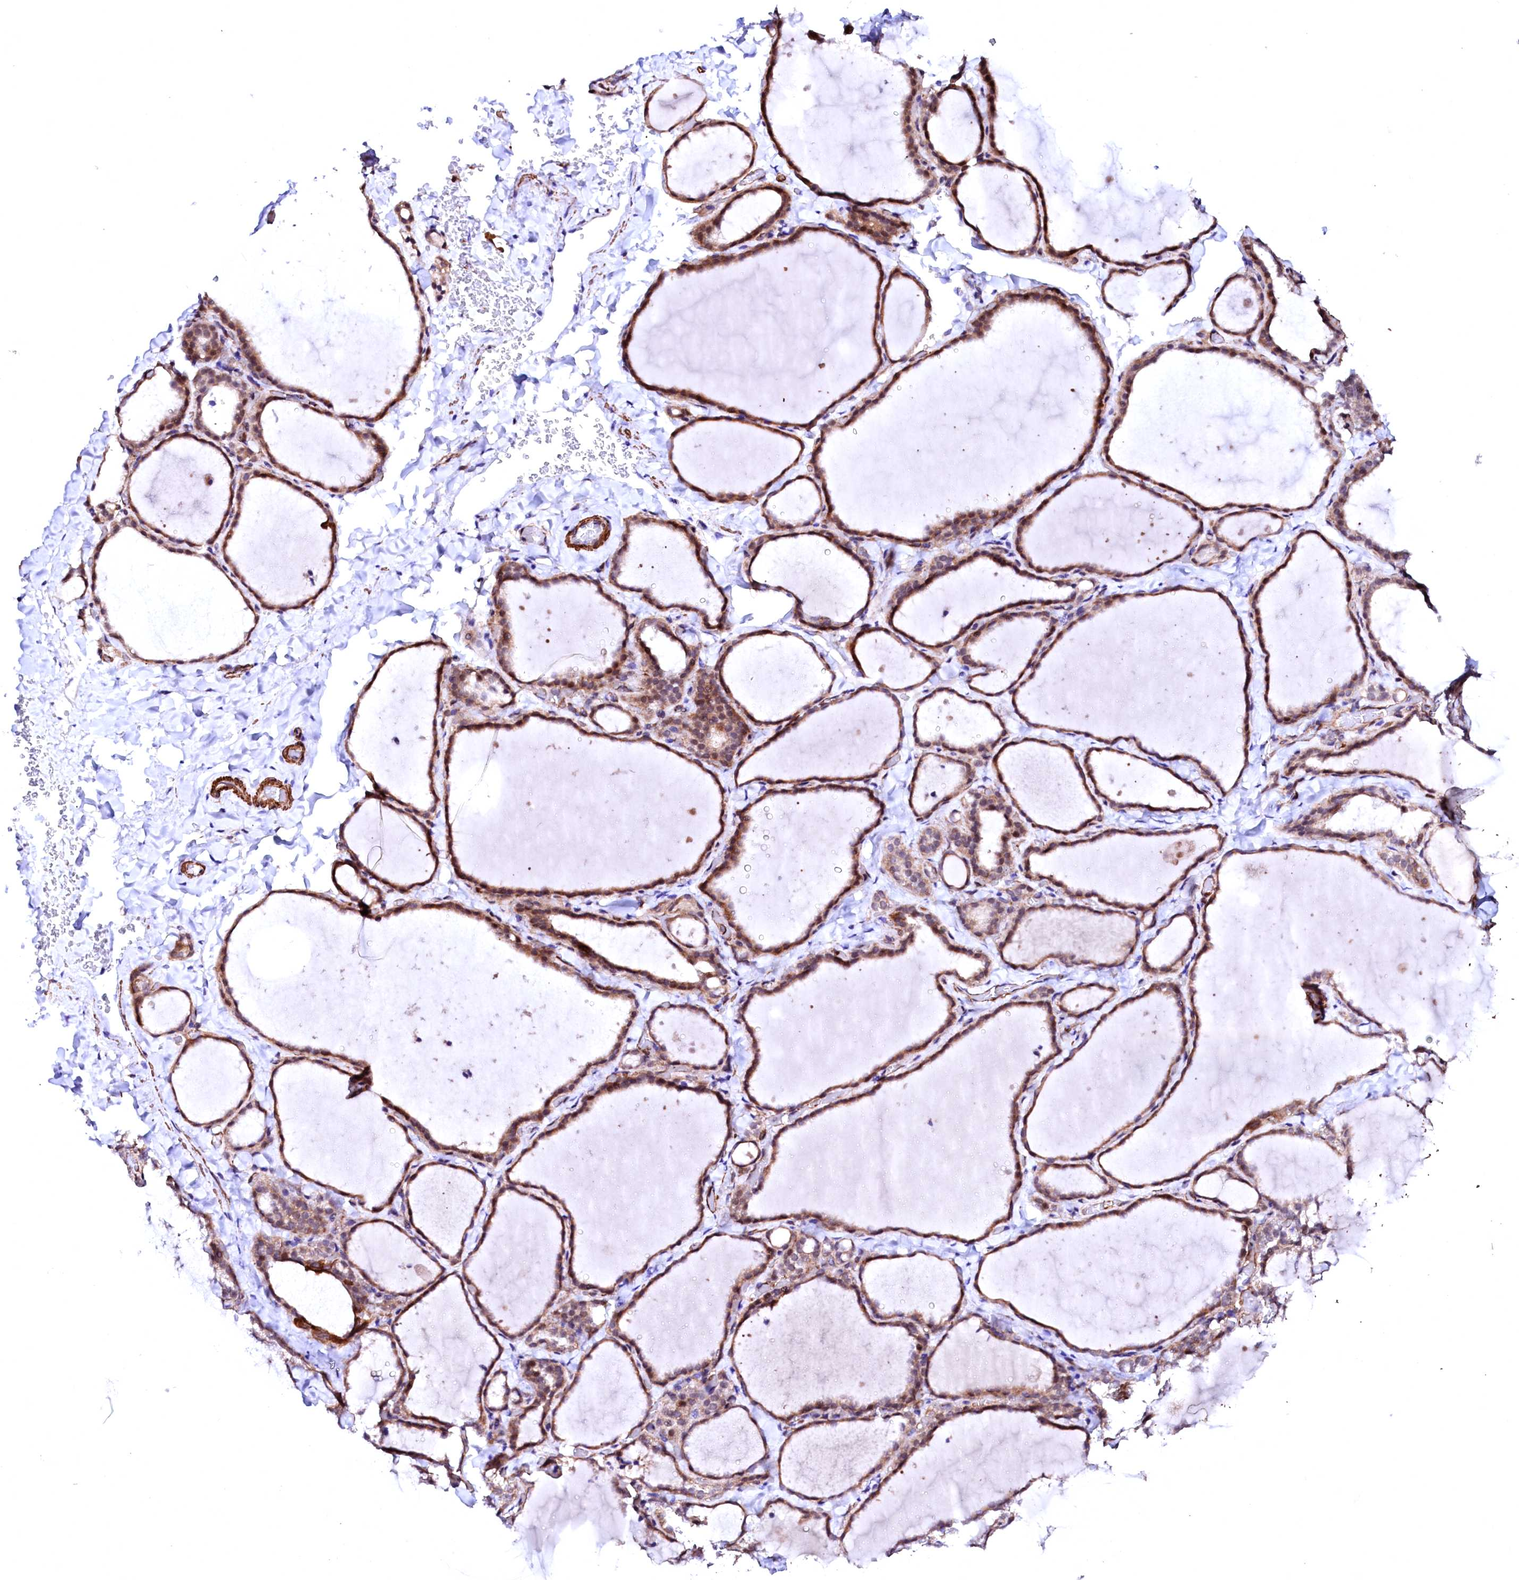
{"staining": {"intensity": "moderate", "quantity": ">75%", "location": "cytoplasmic/membranous"}, "tissue": "thyroid gland", "cell_type": "Glandular cells", "image_type": "normal", "snomed": [{"axis": "morphology", "description": "Normal tissue, NOS"}, {"axis": "topography", "description": "Thyroid gland"}], "caption": "Immunohistochemical staining of normal thyroid gland demonstrates medium levels of moderate cytoplasmic/membranous staining in about >75% of glandular cells.", "gene": "GPR176", "patient": {"sex": "female", "age": 22}}